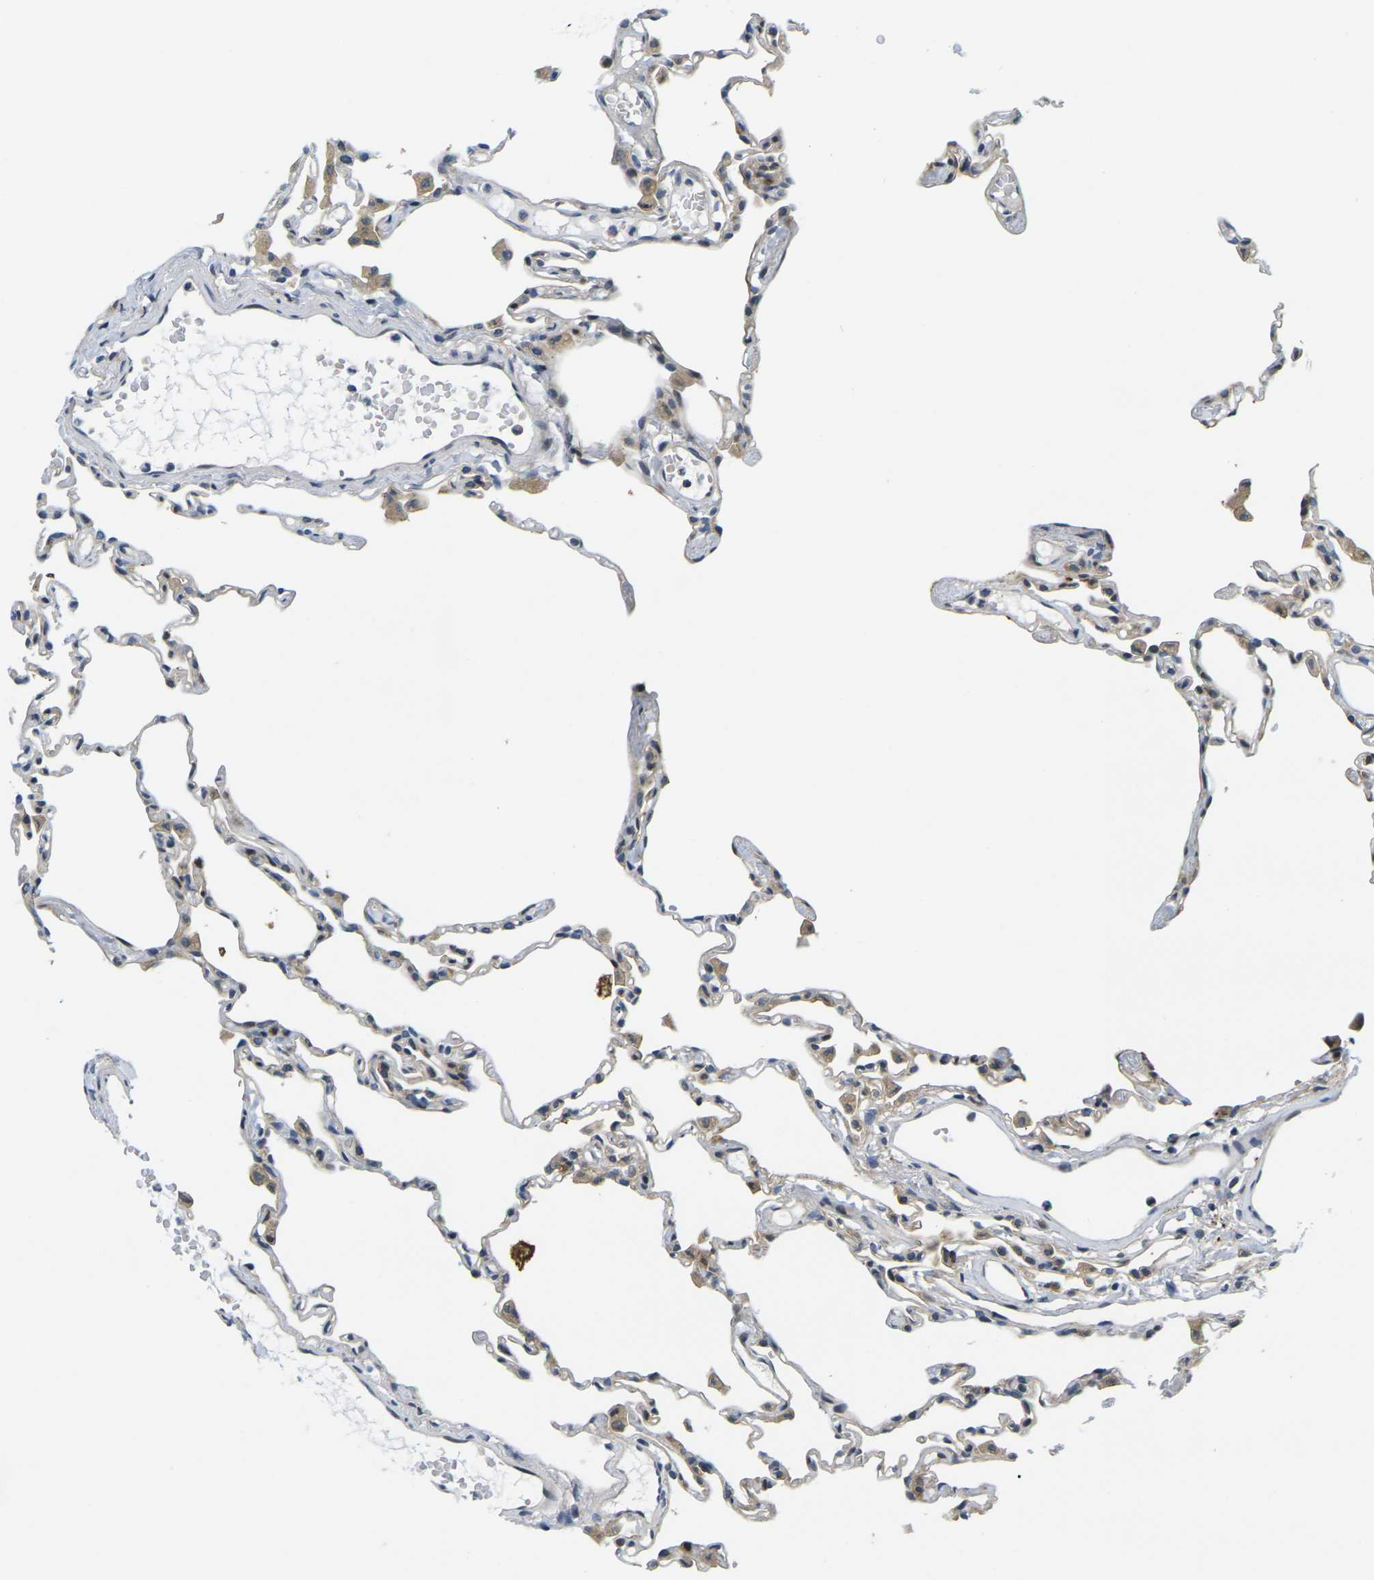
{"staining": {"intensity": "weak", "quantity": "<25%", "location": "cytoplasmic/membranous"}, "tissue": "lung", "cell_type": "Alveolar cells", "image_type": "normal", "snomed": [{"axis": "morphology", "description": "Normal tissue, NOS"}, {"axis": "topography", "description": "Lung"}], "caption": "There is no significant positivity in alveolar cells of lung. (IHC, brightfield microscopy, high magnification).", "gene": "ROBO2", "patient": {"sex": "female", "age": 49}}